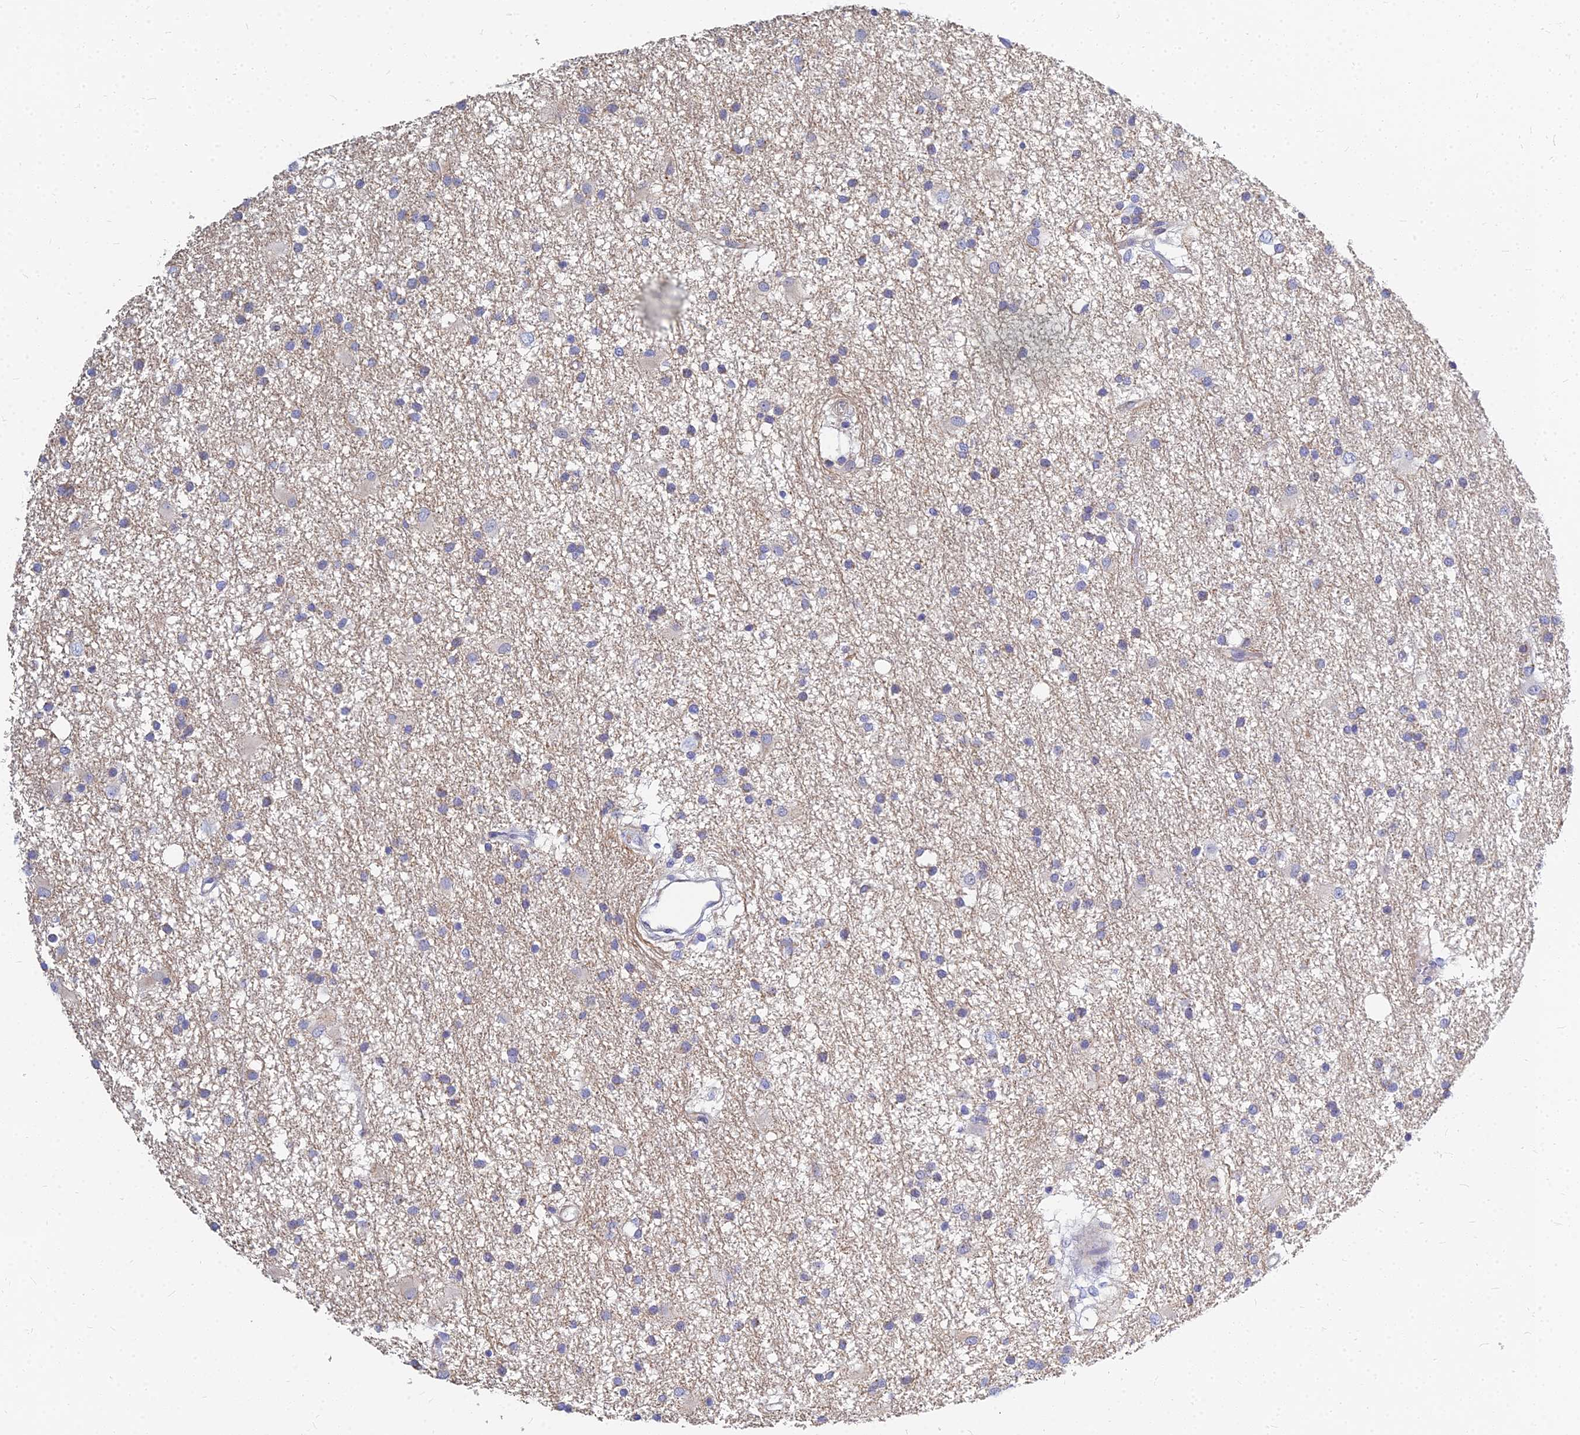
{"staining": {"intensity": "negative", "quantity": "none", "location": "none"}, "tissue": "glioma", "cell_type": "Tumor cells", "image_type": "cancer", "snomed": [{"axis": "morphology", "description": "Glioma, malignant, High grade"}, {"axis": "topography", "description": "Brain"}], "caption": "Immunohistochemistry (IHC) histopathology image of human glioma stained for a protein (brown), which demonstrates no staining in tumor cells. (DAB immunohistochemistry (IHC) visualized using brightfield microscopy, high magnification).", "gene": "ZNF552", "patient": {"sex": "male", "age": 77}}